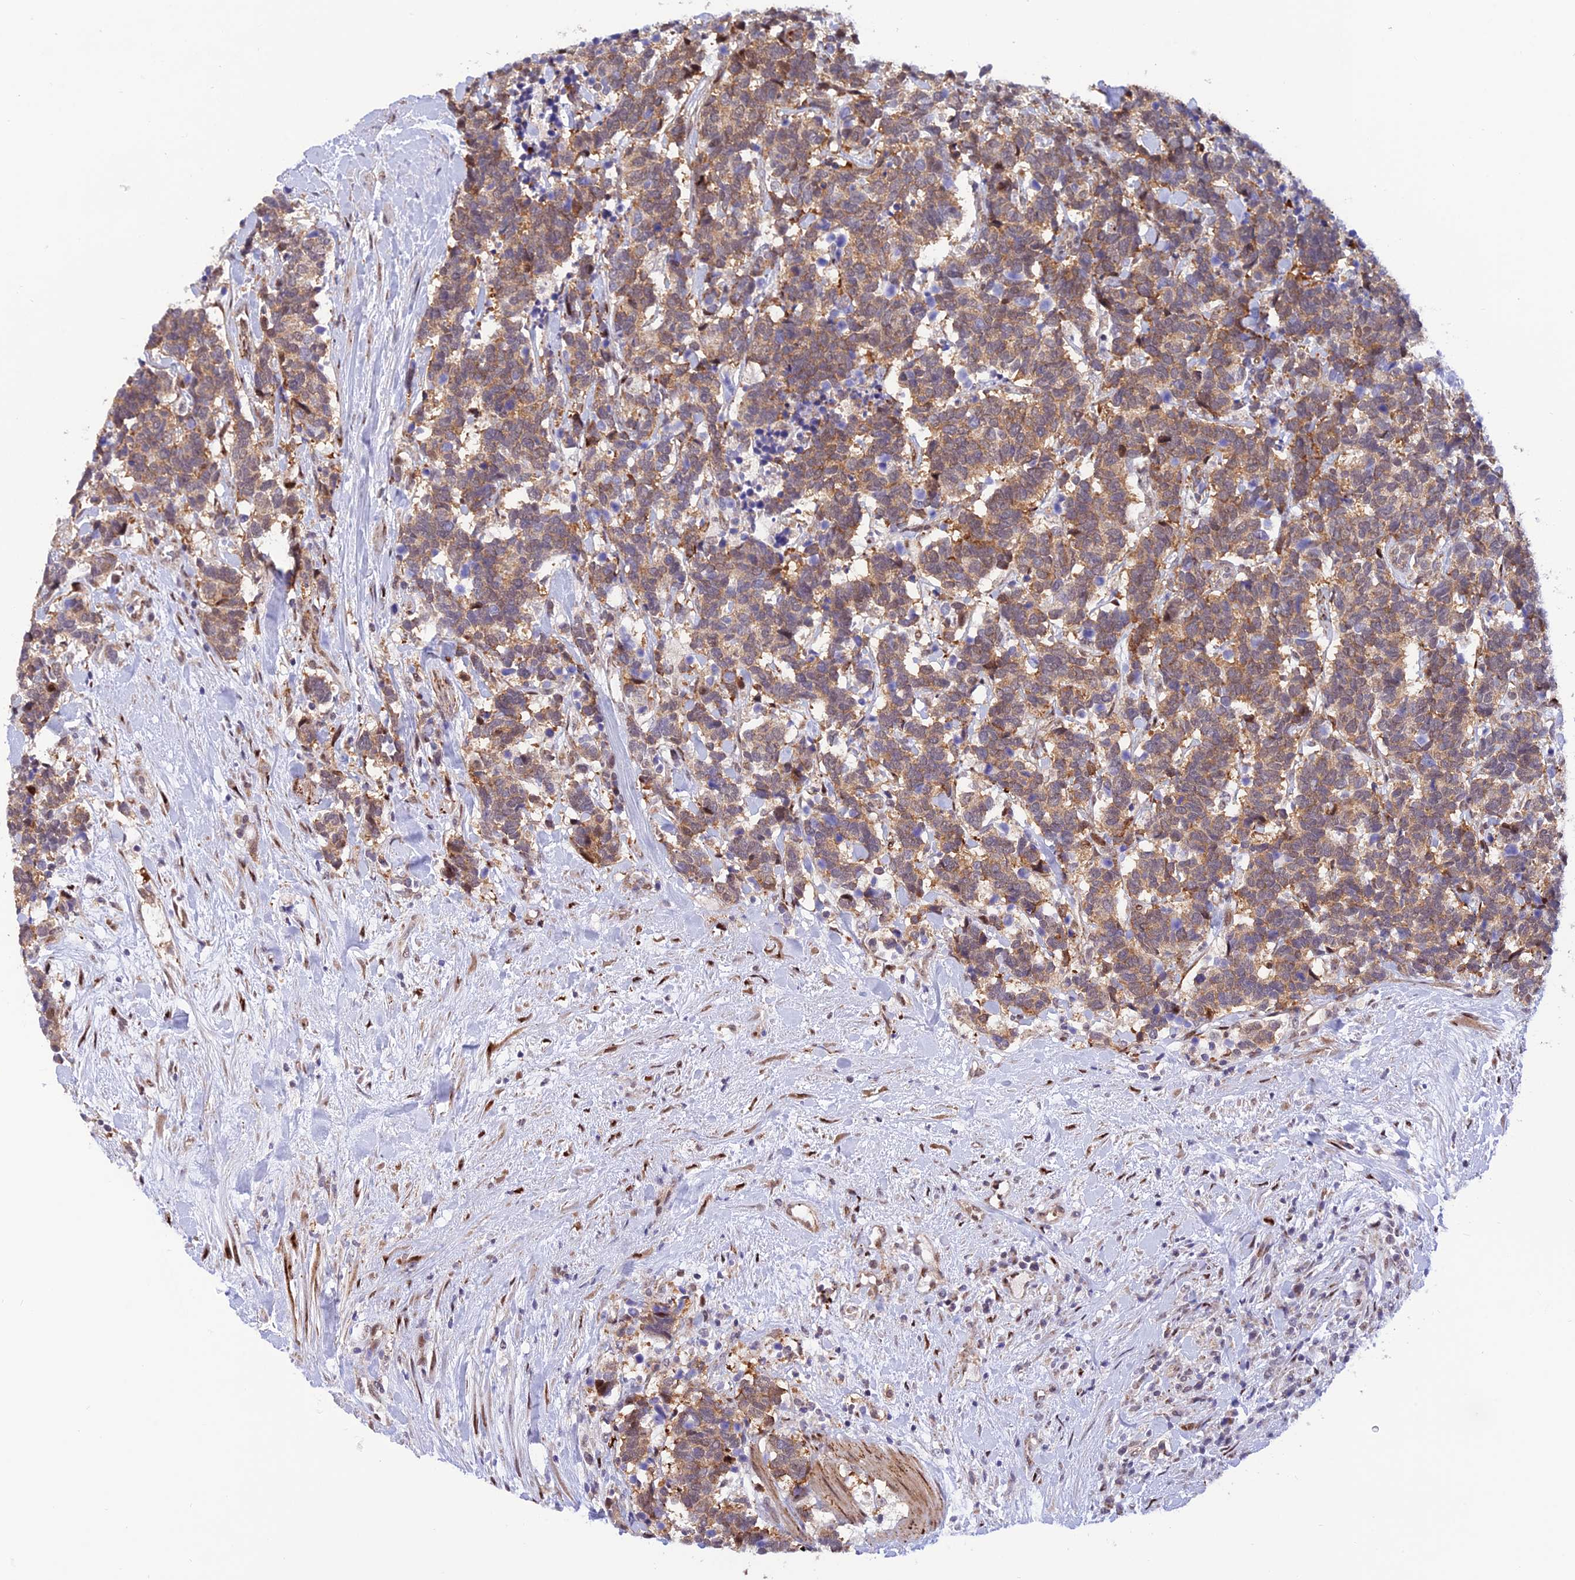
{"staining": {"intensity": "moderate", "quantity": ">75%", "location": "cytoplasmic/membranous"}, "tissue": "carcinoid", "cell_type": "Tumor cells", "image_type": "cancer", "snomed": [{"axis": "morphology", "description": "Carcinoma, NOS"}, {"axis": "morphology", "description": "Carcinoid, malignant, NOS"}, {"axis": "topography", "description": "Prostate"}], "caption": "A histopathology image showing moderate cytoplasmic/membranous expression in approximately >75% of tumor cells in carcinoid (malignant), as visualized by brown immunohistochemical staining.", "gene": "WDR55", "patient": {"sex": "male", "age": 57}}